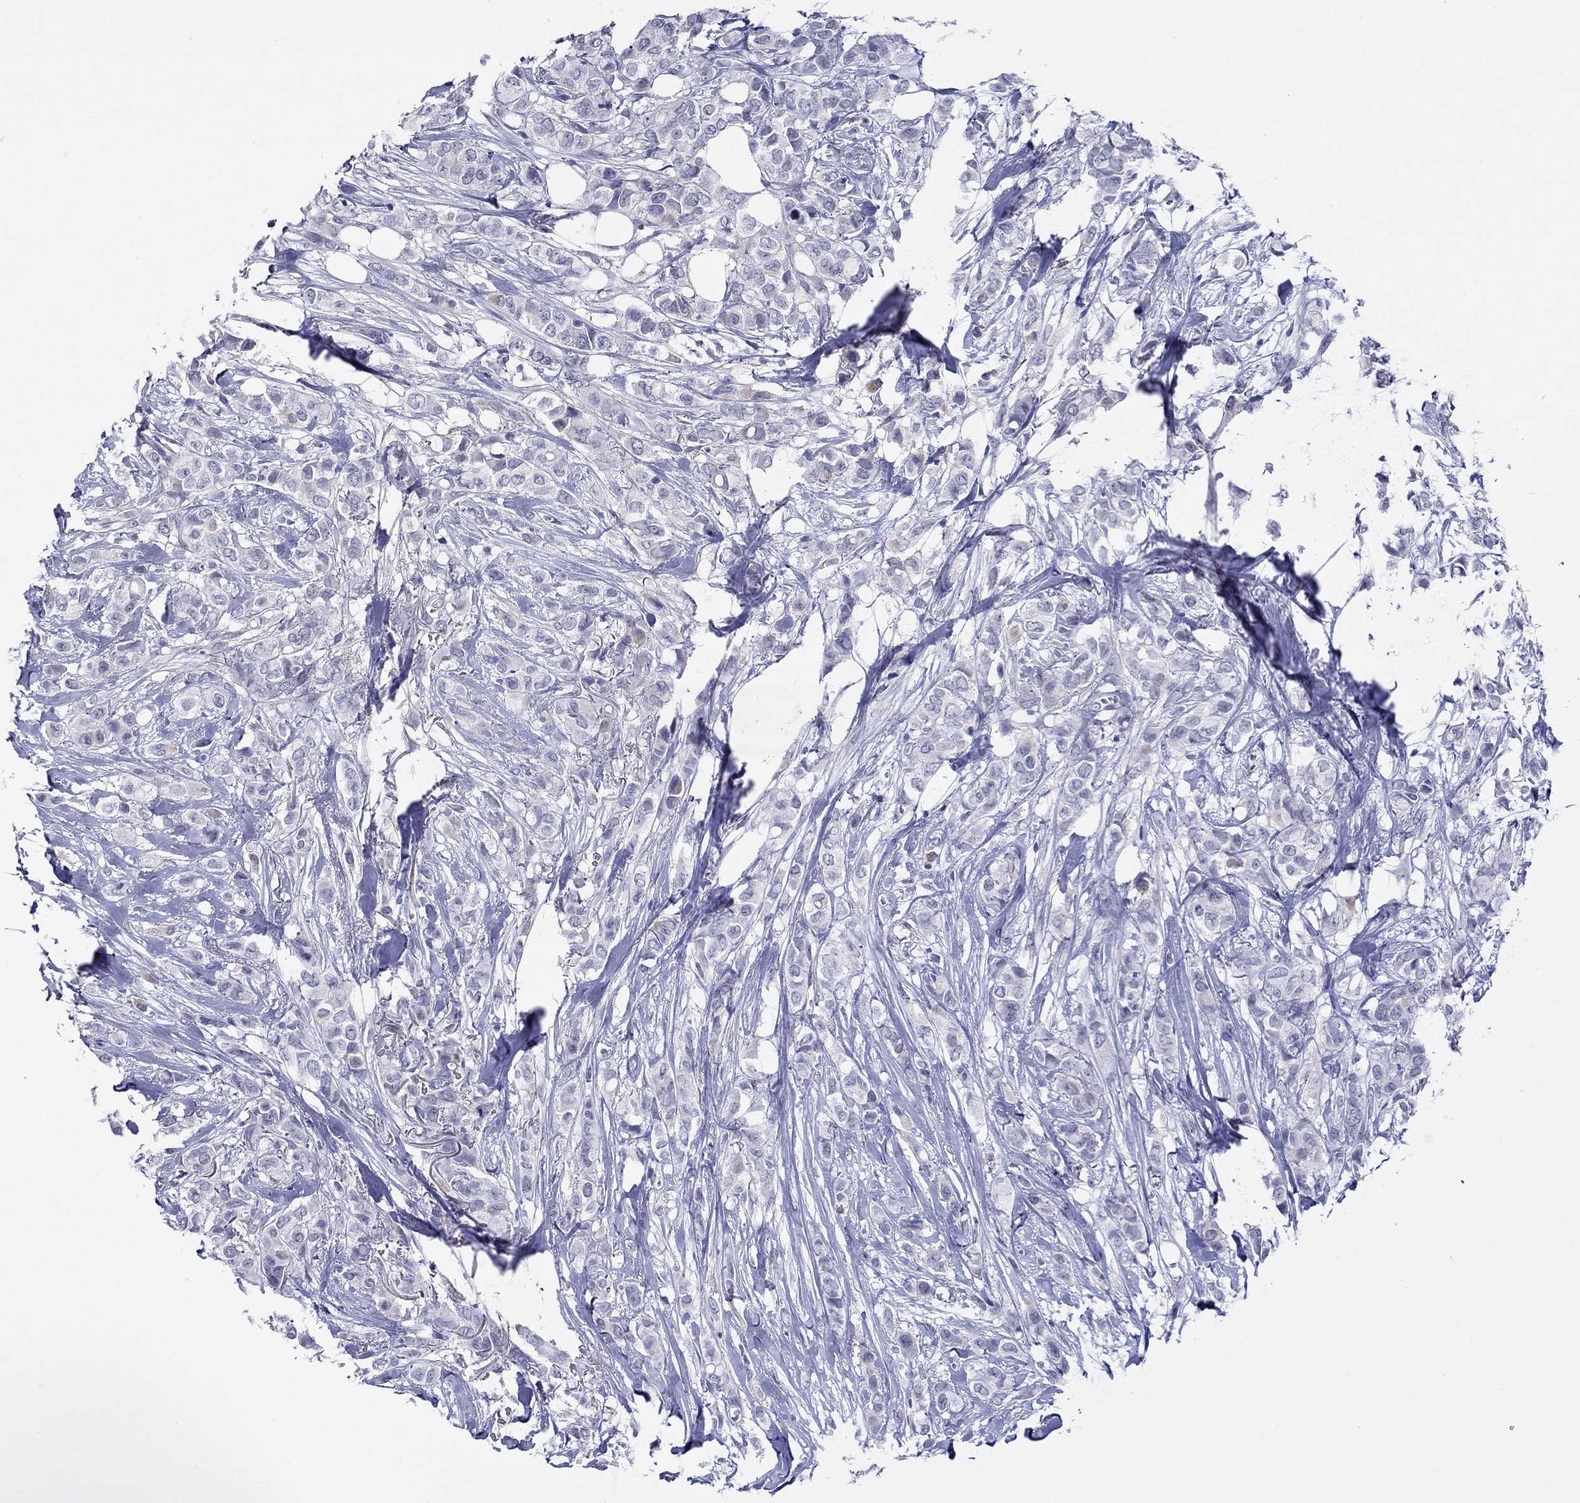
{"staining": {"intensity": "negative", "quantity": "none", "location": "none"}, "tissue": "breast cancer", "cell_type": "Tumor cells", "image_type": "cancer", "snomed": [{"axis": "morphology", "description": "Duct carcinoma"}, {"axis": "topography", "description": "Breast"}], "caption": "There is no significant staining in tumor cells of breast cancer (invasive ductal carcinoma).", "gene": "MYMX", "patient": {"sex": "female", "age": 85}}